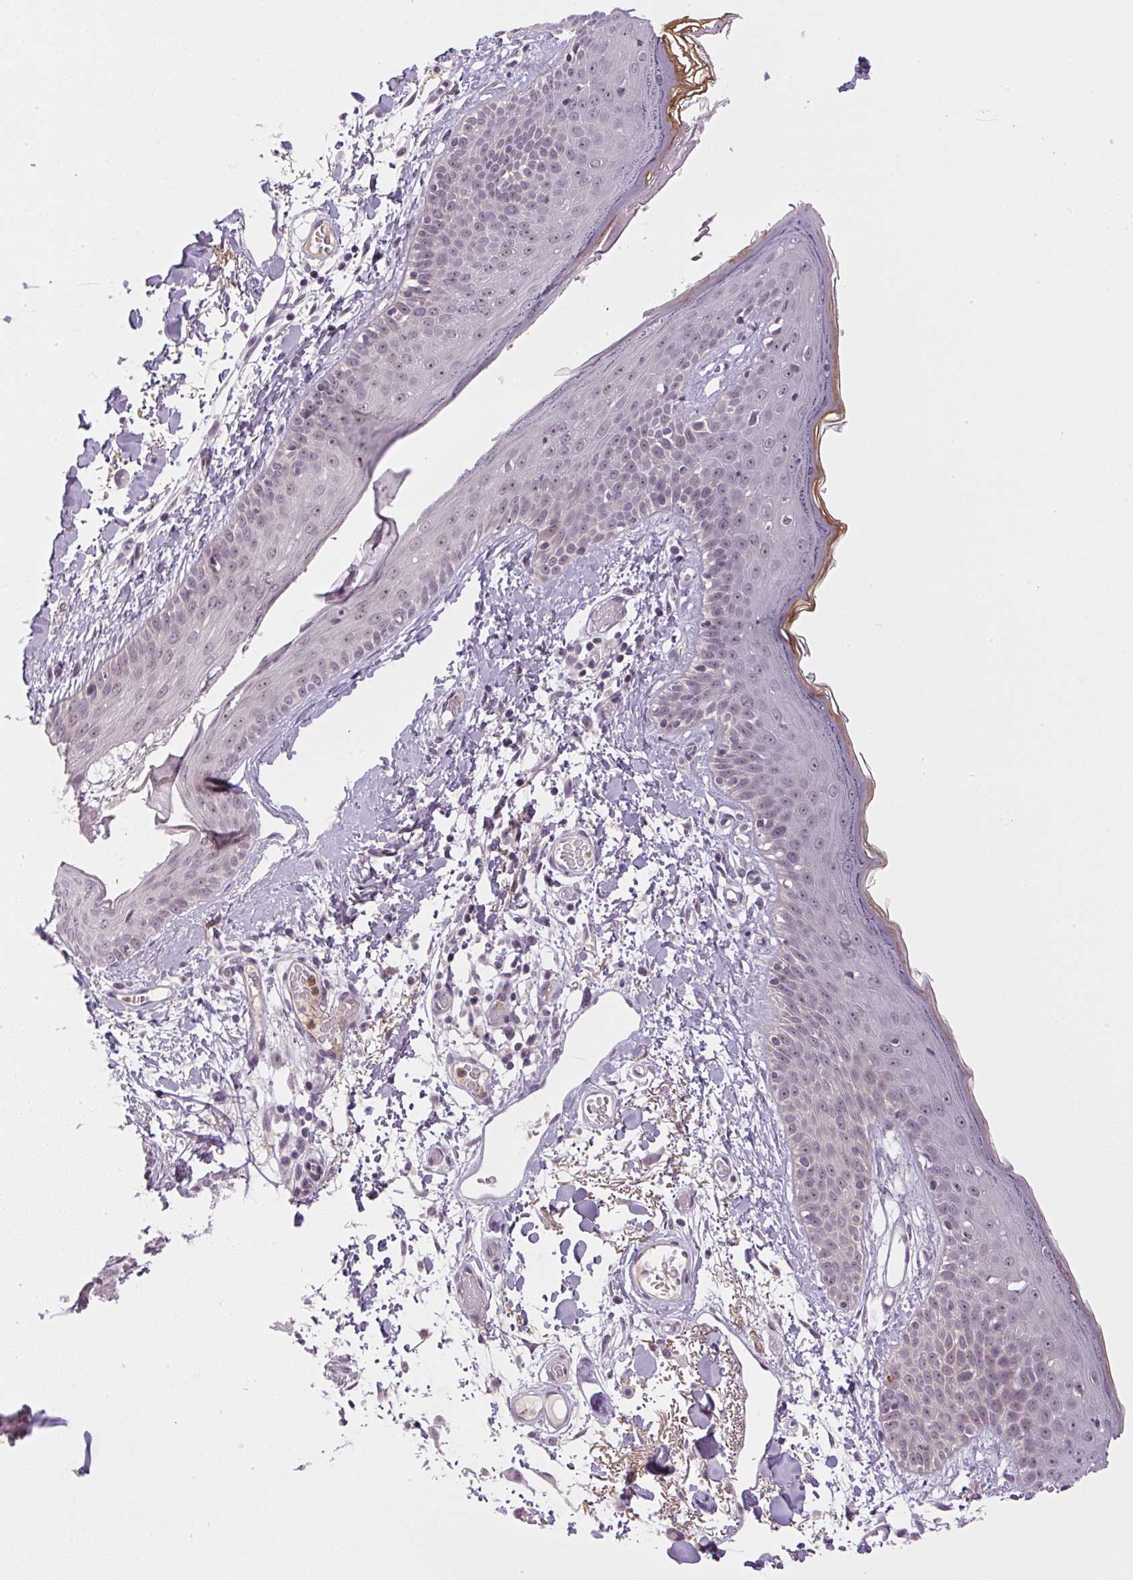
{"staining": {"intensity": "negative", "quantity": "none", "location": "none"}, "tissue": "skin", "cell_type": "Fibroblasts", "image_type": "normal", "snomed": [{"axis": "morphology", "description": "Normal tissue, NOS"}, {"axis": "topography", "description": "Skin"}], "caption": "A high-resolution image shows immunohistochemistry staining of normal skin, which demonstrates no significant expression in fibroblasts.", "gene": "SGF29", "patient": {"sex": "male", "age": 79}}